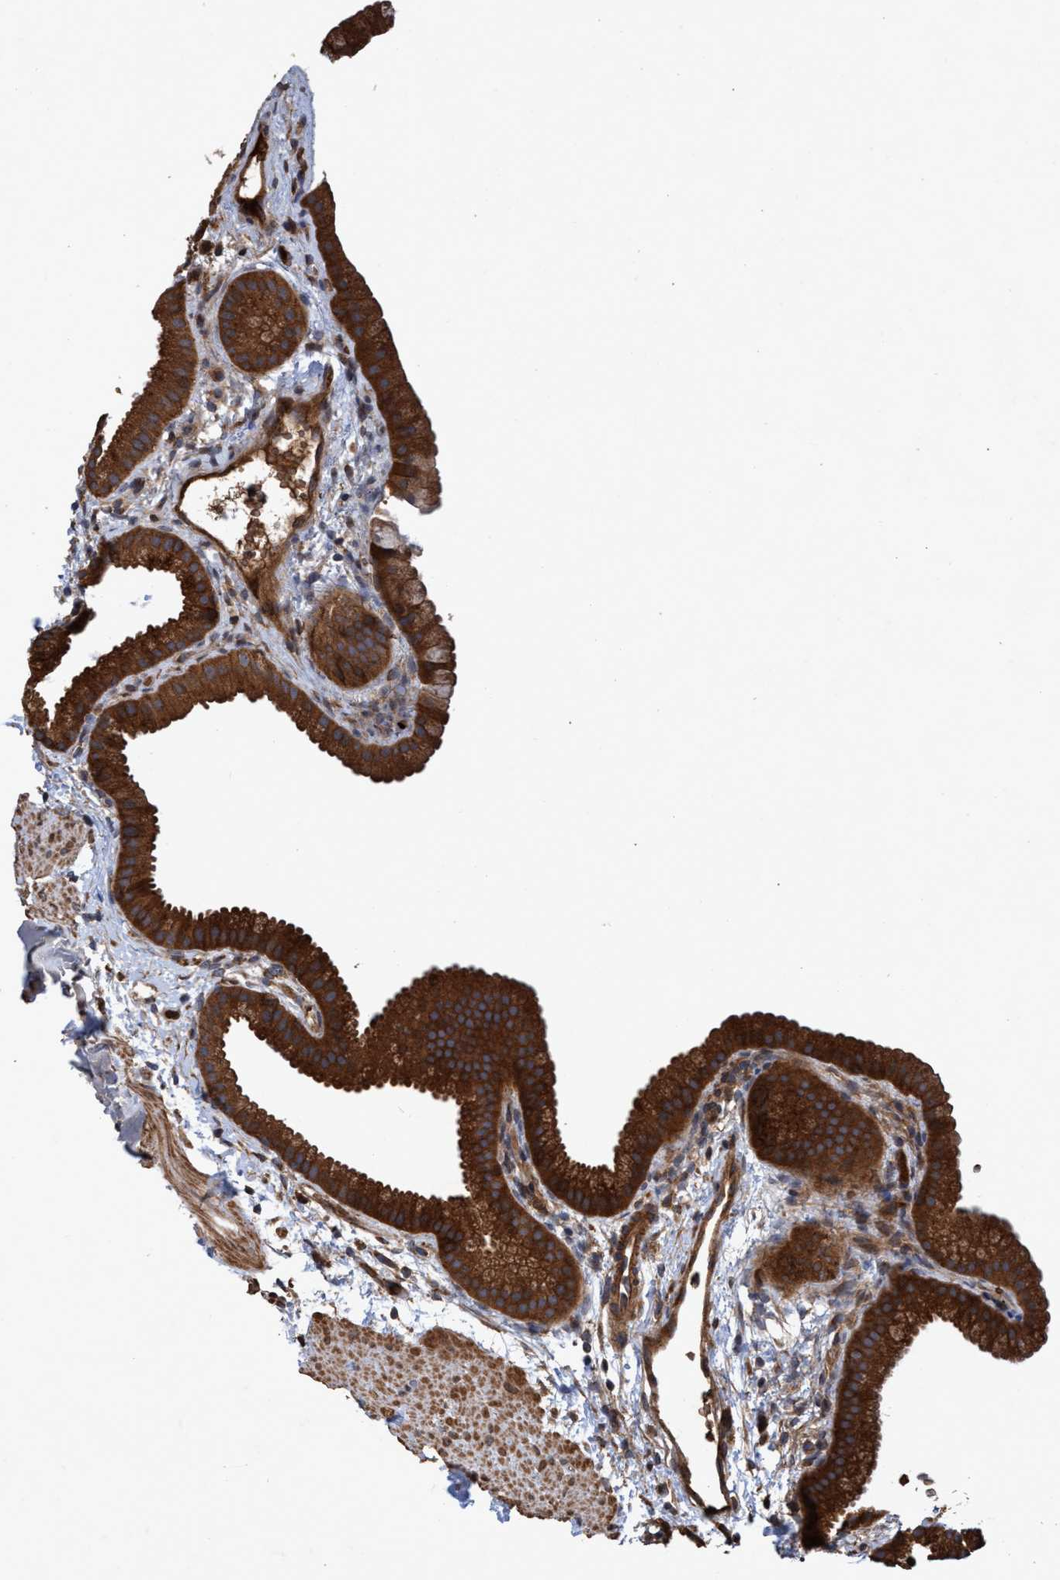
{"staining": {"intensity": "strong", "quantity": ">75%", "location": "cytoplasmic/membranous"}, "tissue": "gallbladder", "cell_type": "Glandular cells", "image_type": "normal", "snomed": [{"axis": "morphology", "description": "Normal tissue, NOS"}, {"axis": "topography", "description": "Gallbladder"}], "caption": "Gallbladder stained for a protein (brown) demonstrates strong cytoplasmic/membranous positive staining in about >75% of glandular cells.", "gene": "CHMP6", "patient": {"sex": "female", "age": 64}}